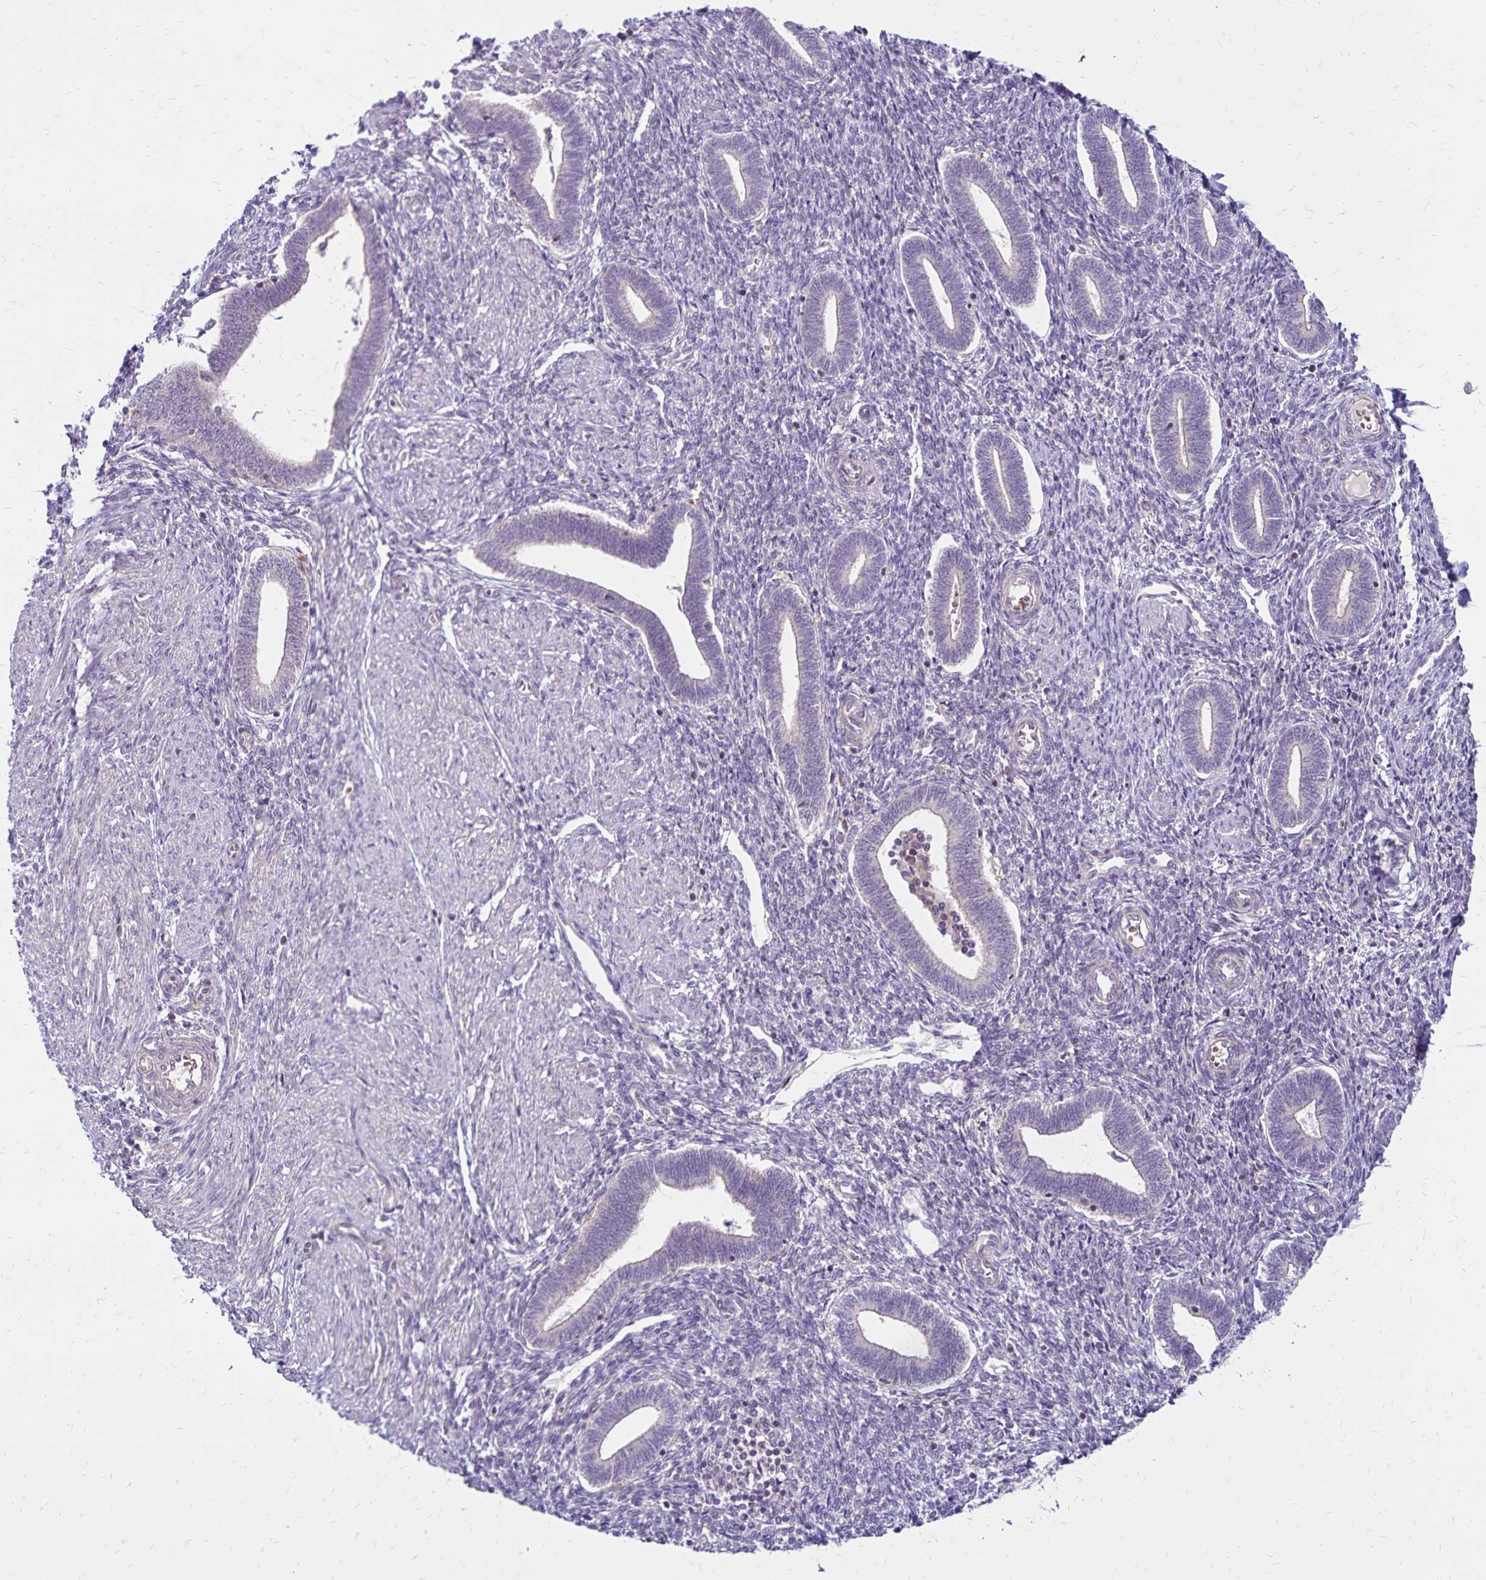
{"staining": {"intensity": "negative", "quantity": "none", "location": "none"}, "tissue": "endometrium", "cell_type": "Cells in endometrial stroma", "image_type": "normal", "snomed": [{"axis": "morphology", "description": "Normal tissue, NOS"}, {"axis": "topography", "description": "Endometrium"}], "caption": "High power microscopy image of an immunohistochemistry (IHC) photomicrograph of normal endometrium, revealing no significant positivity in cells in endometrial stroma.", "gene": "FSD1", "patient": {"sex": "female", "age": 42}}